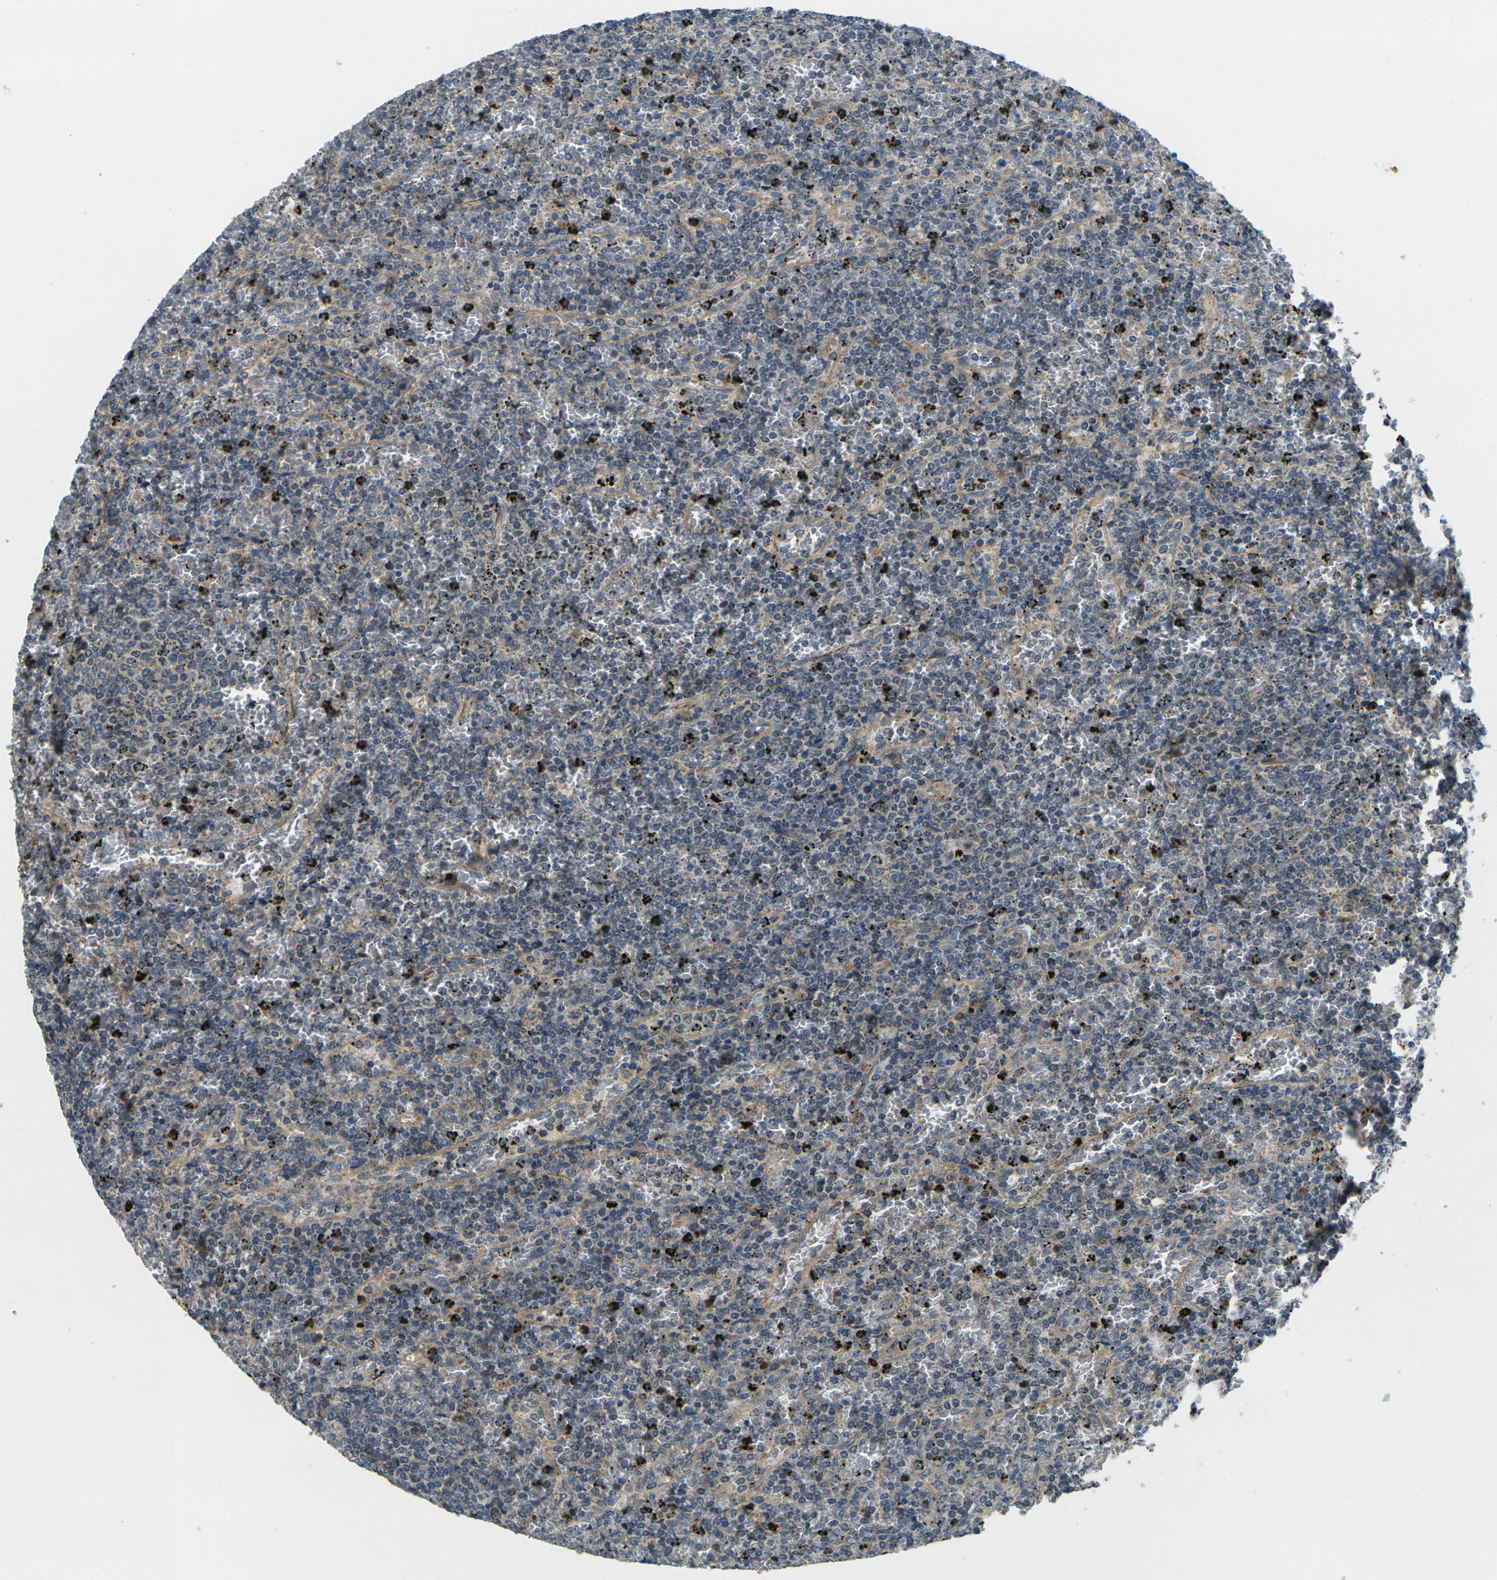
{"staining": {"intensity": "moderate", "quantity": "25%-75%", "location": "cytoplasmic/membranous"}, "tissue": "lymphoma", "cell_type": "Tumor cells", "image_type": "cancer", "snomed": [{"axis": "morphology", "description": "Malignant lymphoma, non-Hodgkin's type, Low grade"}, {"axis": "topography", "description": "Spleen"}], "caption": "Lymphoma was stained to show a protein in brown. There is medium levels of moderate cytoplasmic/membranous positivity in about 25%-75% of tumor cells.", "gene": "MINAR2", "patient": {"sex": "female", "age": 77}}